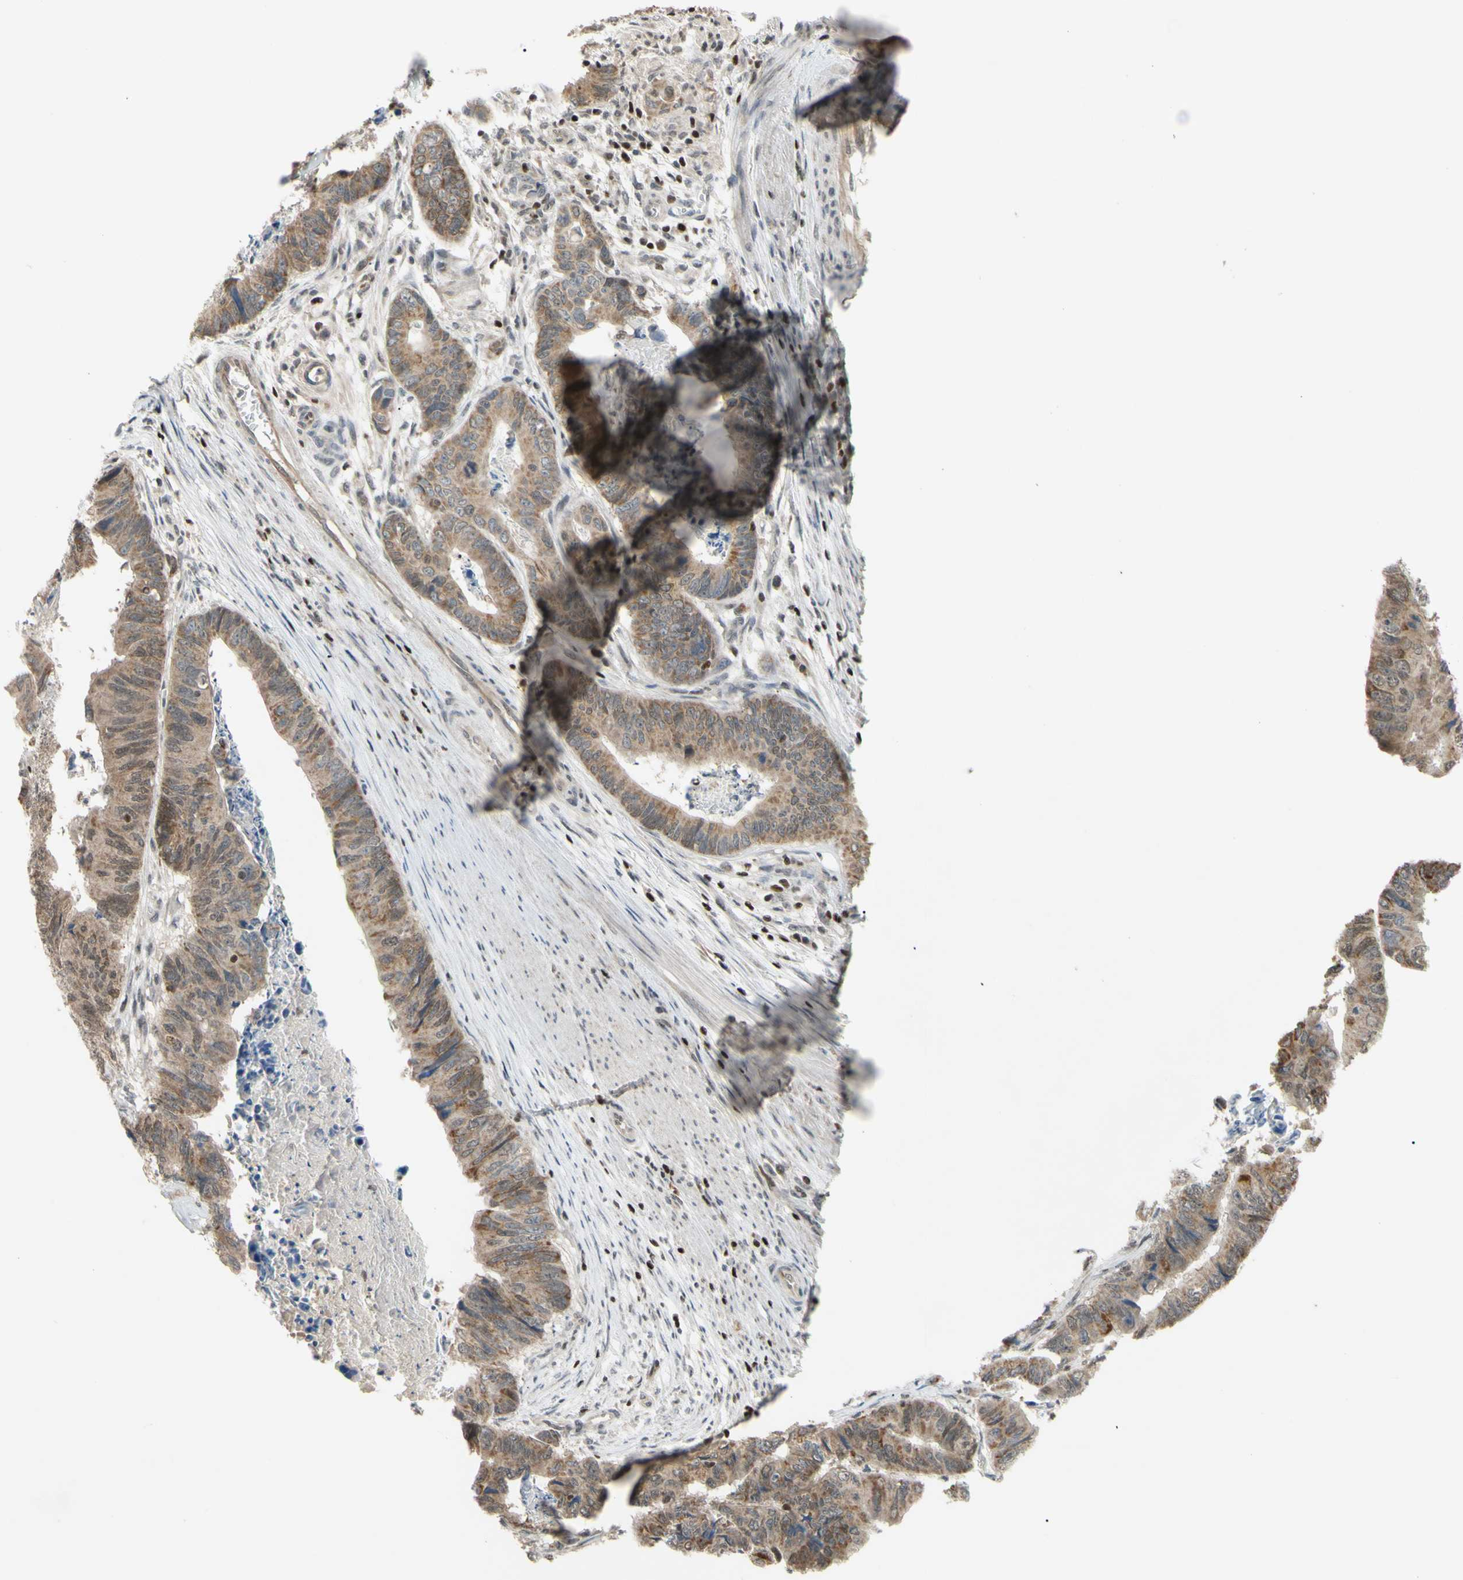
{"staining": {"intensity": "moderate", "quantity": ">75%", "location": "cytoplasmic/membranous"}, "tissue": "stomach cancer", "cell_type": "Tumor cells", "image_type": "cancer", "snomed": [{"axis": "morphology", "description": "Adenocarcinoma, NOS"}, {"axis": "topography", "description": "Stomach, lower"}], "caption": "Stomach cancer (adenocarcinoma) stained for a protein (brown) exhibits moderate cytoplasmic/membranous positive positivity in about >75% of tumor cells.", "gene": "SP4", "patient": {"sex": "male", "age": 77}}